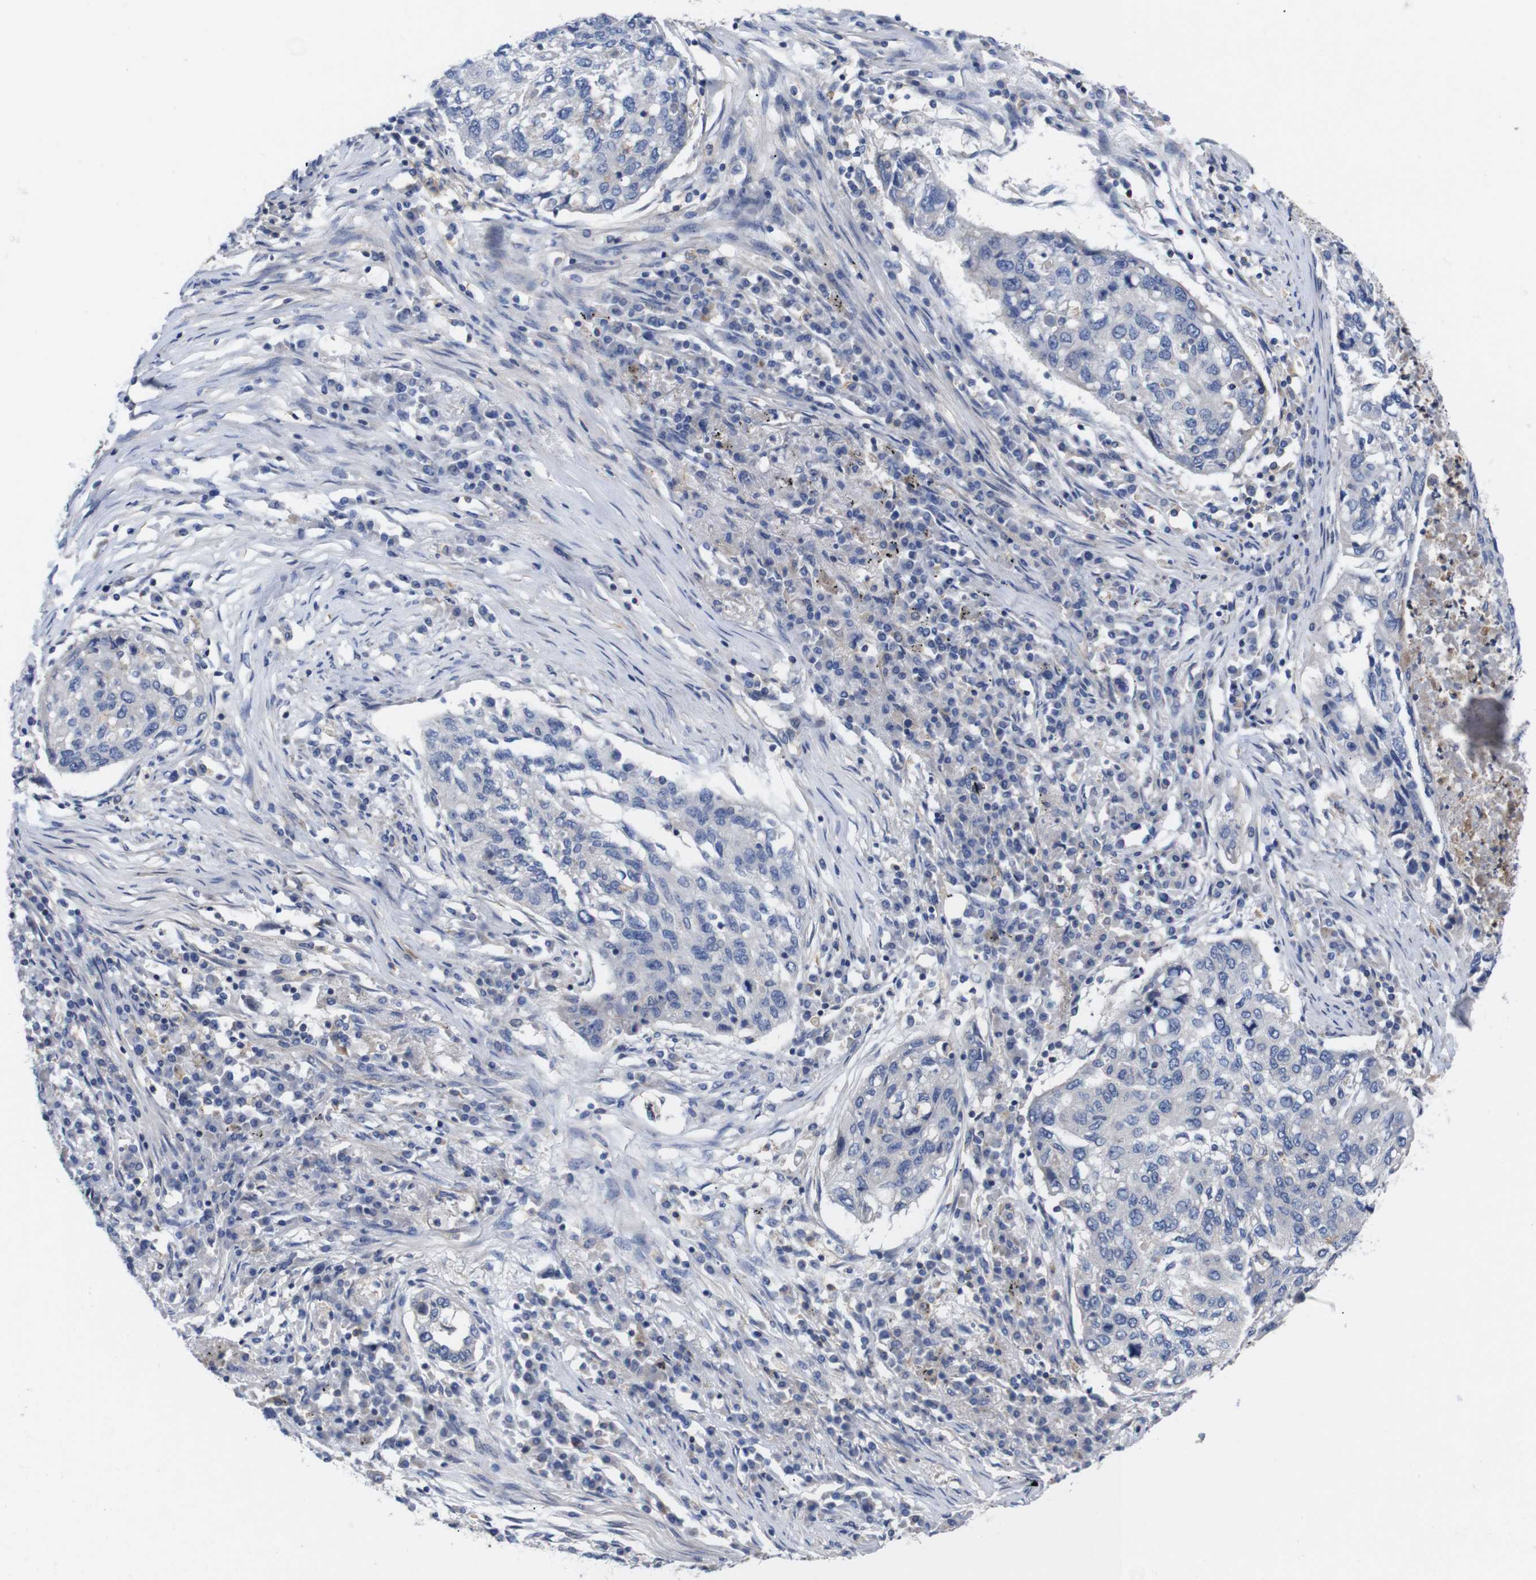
{"staining": {"intensity": "negative", "quantity": "none", "location": "none"}, "tissue": "lung cancer", "cell_type": "Tumor cells", "image_type": "cancer", "snomed": [{"axis": "morphology", "description": "Squamous cell carcinoma, NOS"}, {"axis": "topography", "description": "Lung"}], "caption": "Micrograph shows no significant protein staining in tumor cells of lung cancer (squamous cell carcinoma).", "gene": "USH1C", "patient": {"sex": "female", "age": 63}}